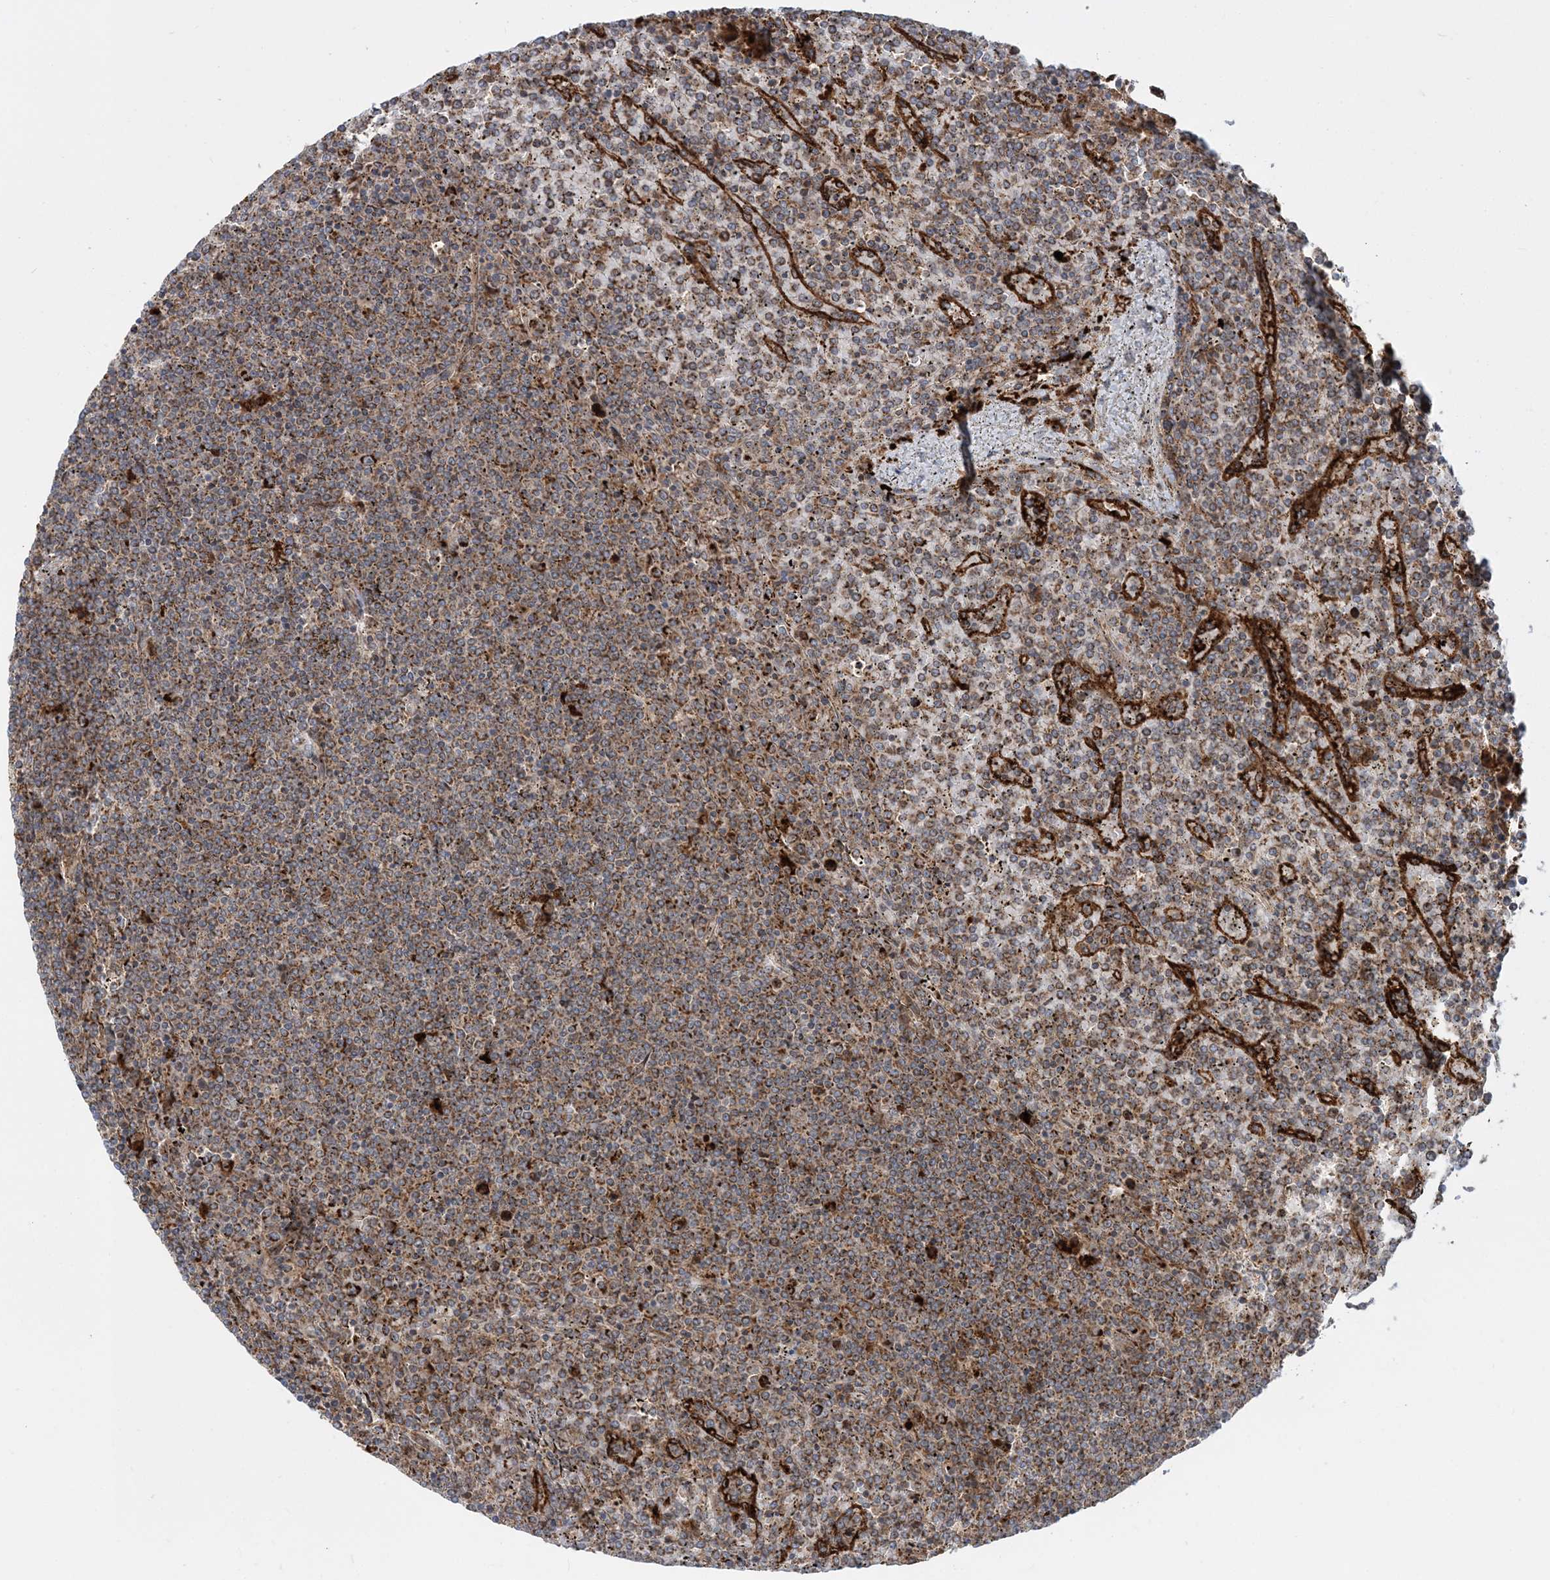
{"staining": {"intensity": "moderate", "quantity": ">75%", "location": "cytoplasmic/membranous"}, "tissue": "lymphoma", "cell_type": "Tumor cells", "image_type": "cancer", "snomed": [{"axis": "morphology", "description": "Malignant lymphoma, non-Hodgkin's type, Low grade"}, {"axis": "topography", "description": "Spleen"}], "caption": "There is medium levels of moderate cytoplasmic/membranous positivity in tumor cells of malignant lymphoma, non-Hodgkin's type (low-grade), as demonstrated by immunohistochemical staining (brown color).", "gene": "LRPPRC", "patient": {"sex": "female", "age": 19}}